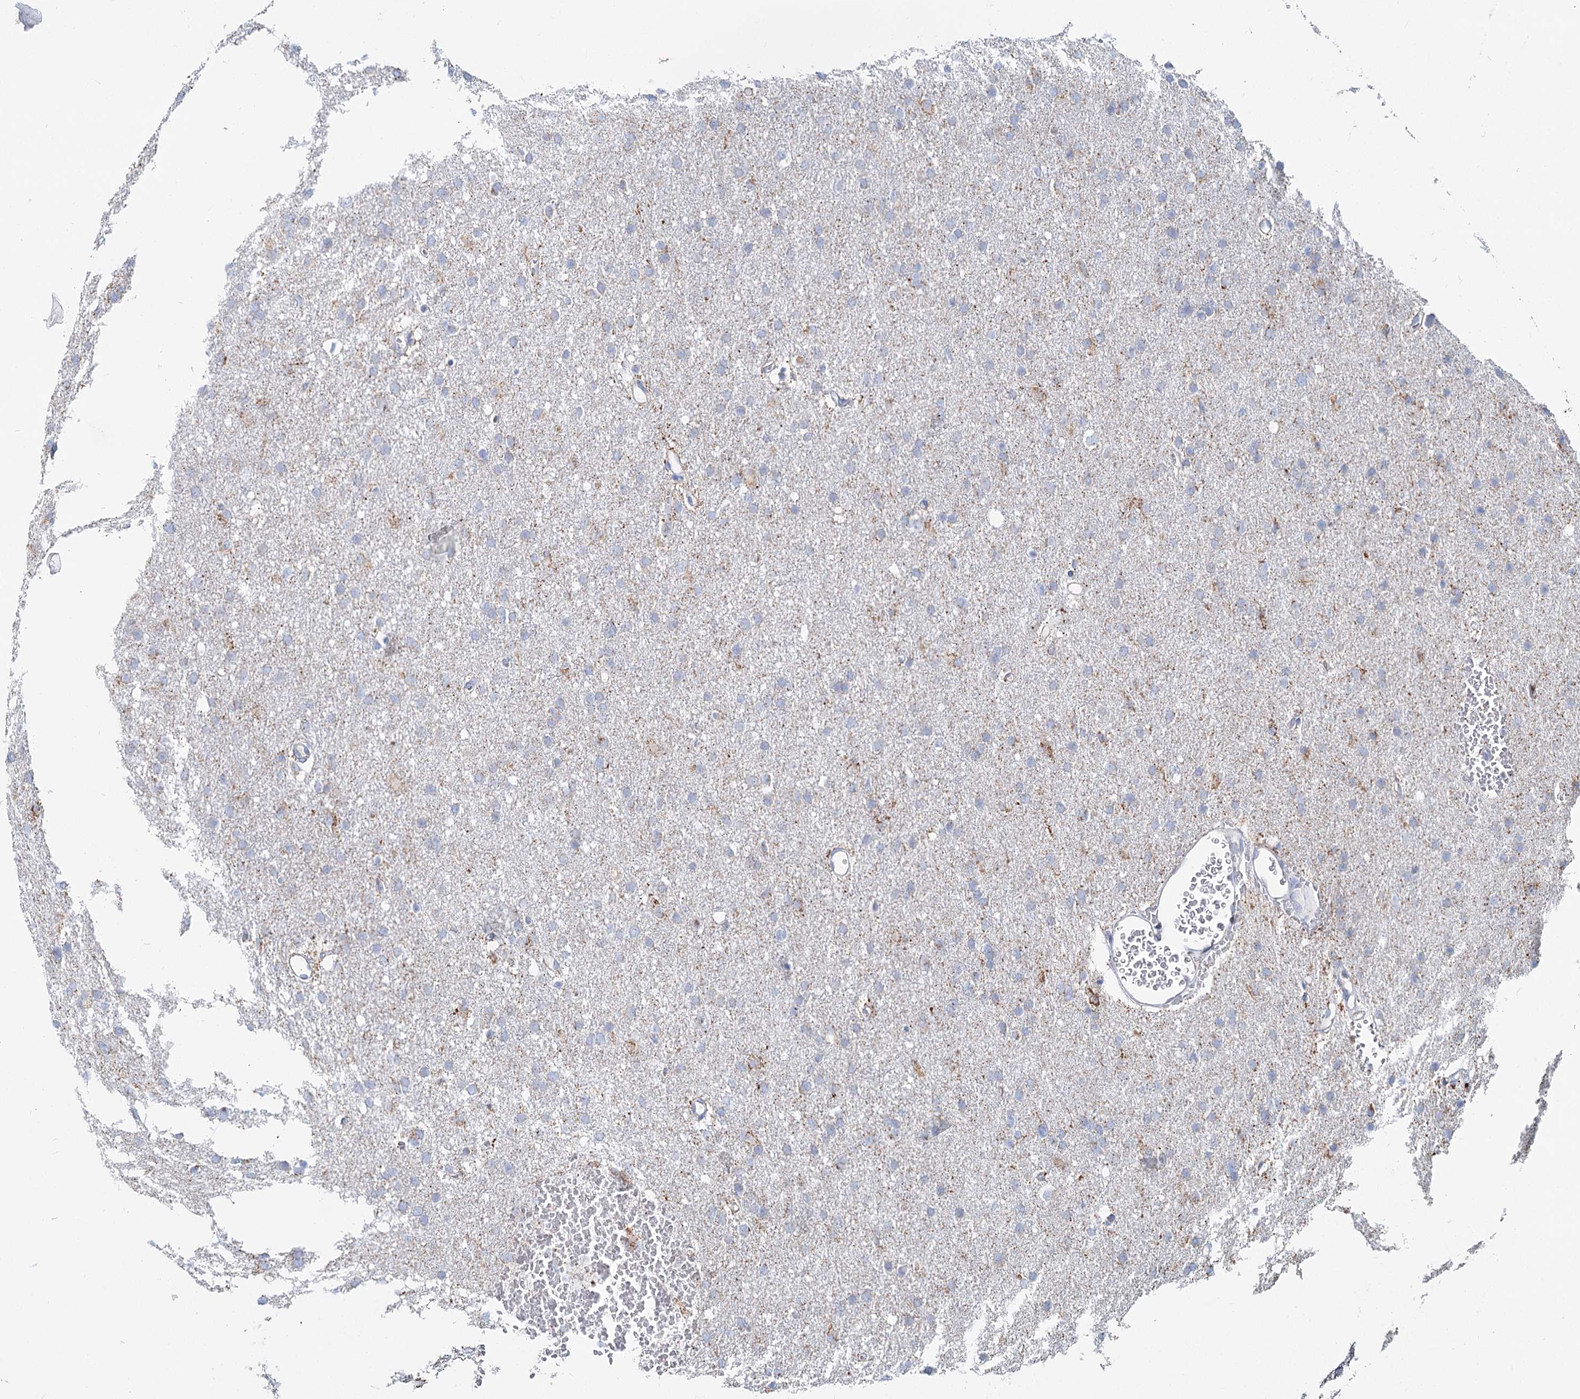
{"staining": {"intensity": "negative", "quantity": "none", "location": "none"}, "tissue": "glioma", "cell_type": "Tumor cells", "image_type": "cancer", "snomed": [{"axis": "morphology", "description": "Glioma, malignant, High grade"}, {"axis": "topography", "description": "Cerebral cortex"}], "caption": "Immunohistochemical staining of human glioma displays no significant staining in tumor cells. (DAB (3,3'-diaminobenzidine) immunohistochemistry (IHC) visualized using brightfield microscopy, high magnification).", "gene": "MCCC2", "patient": {"sex": "female", "age": 36}}